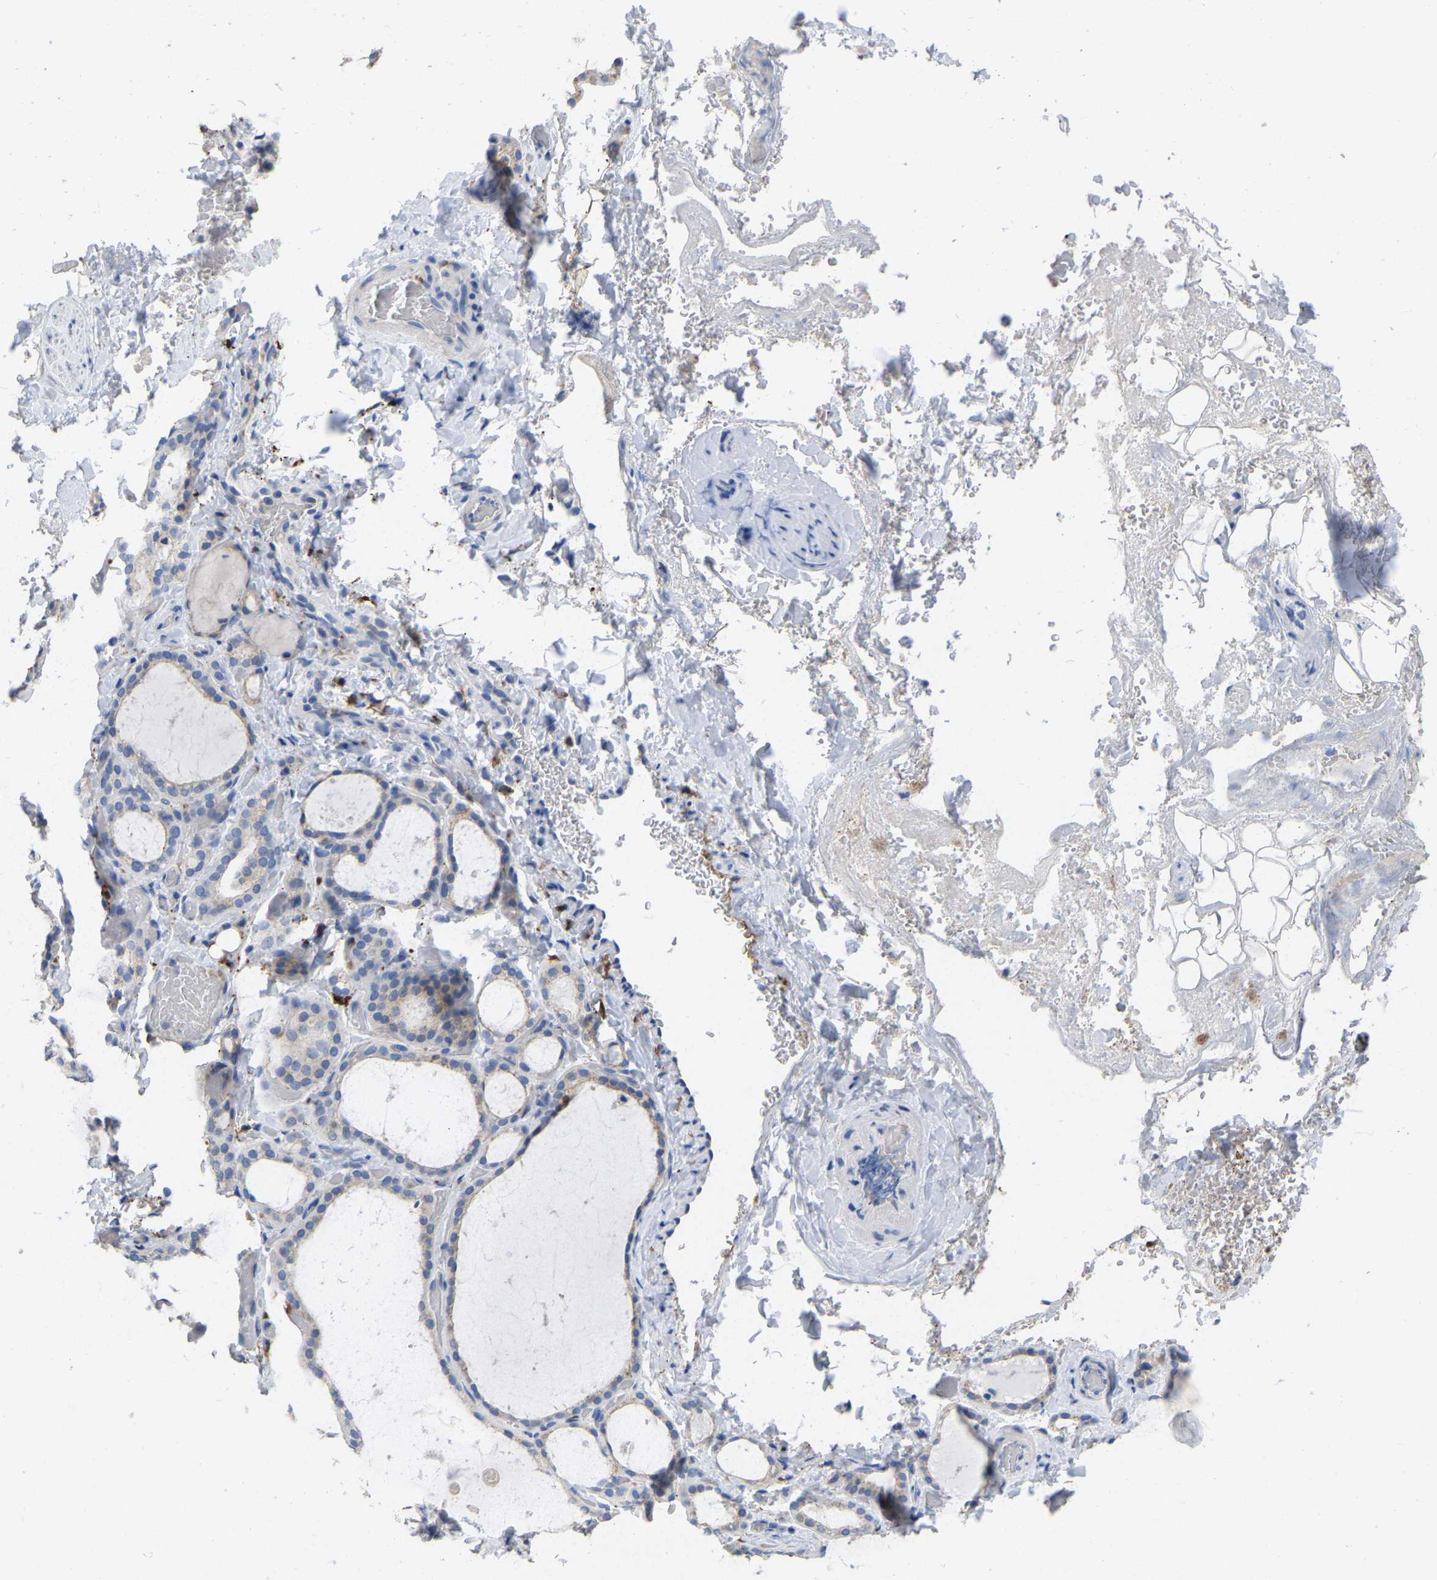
{"staining": {"intensity": "weak", "quantity": "<25%", "location": "cytoplasmic/membranous"}, "tissue": "thyroid gland", "cell_type": "Glandular cells", "image_type": "normal", "snomed": [{"axis": "morphology", "description": "Normal tissue, NOS"}, {"axis": "topography", "description": "Thyroid gland"}], "caption": "The IHC image has no significant positivity in glandular cells of thyroid gland. (Immunohistochemistry, brightfield microscopy, high magnification).", "gene": "ULBP2", "patient": {"sex": "female", "age": 44}}